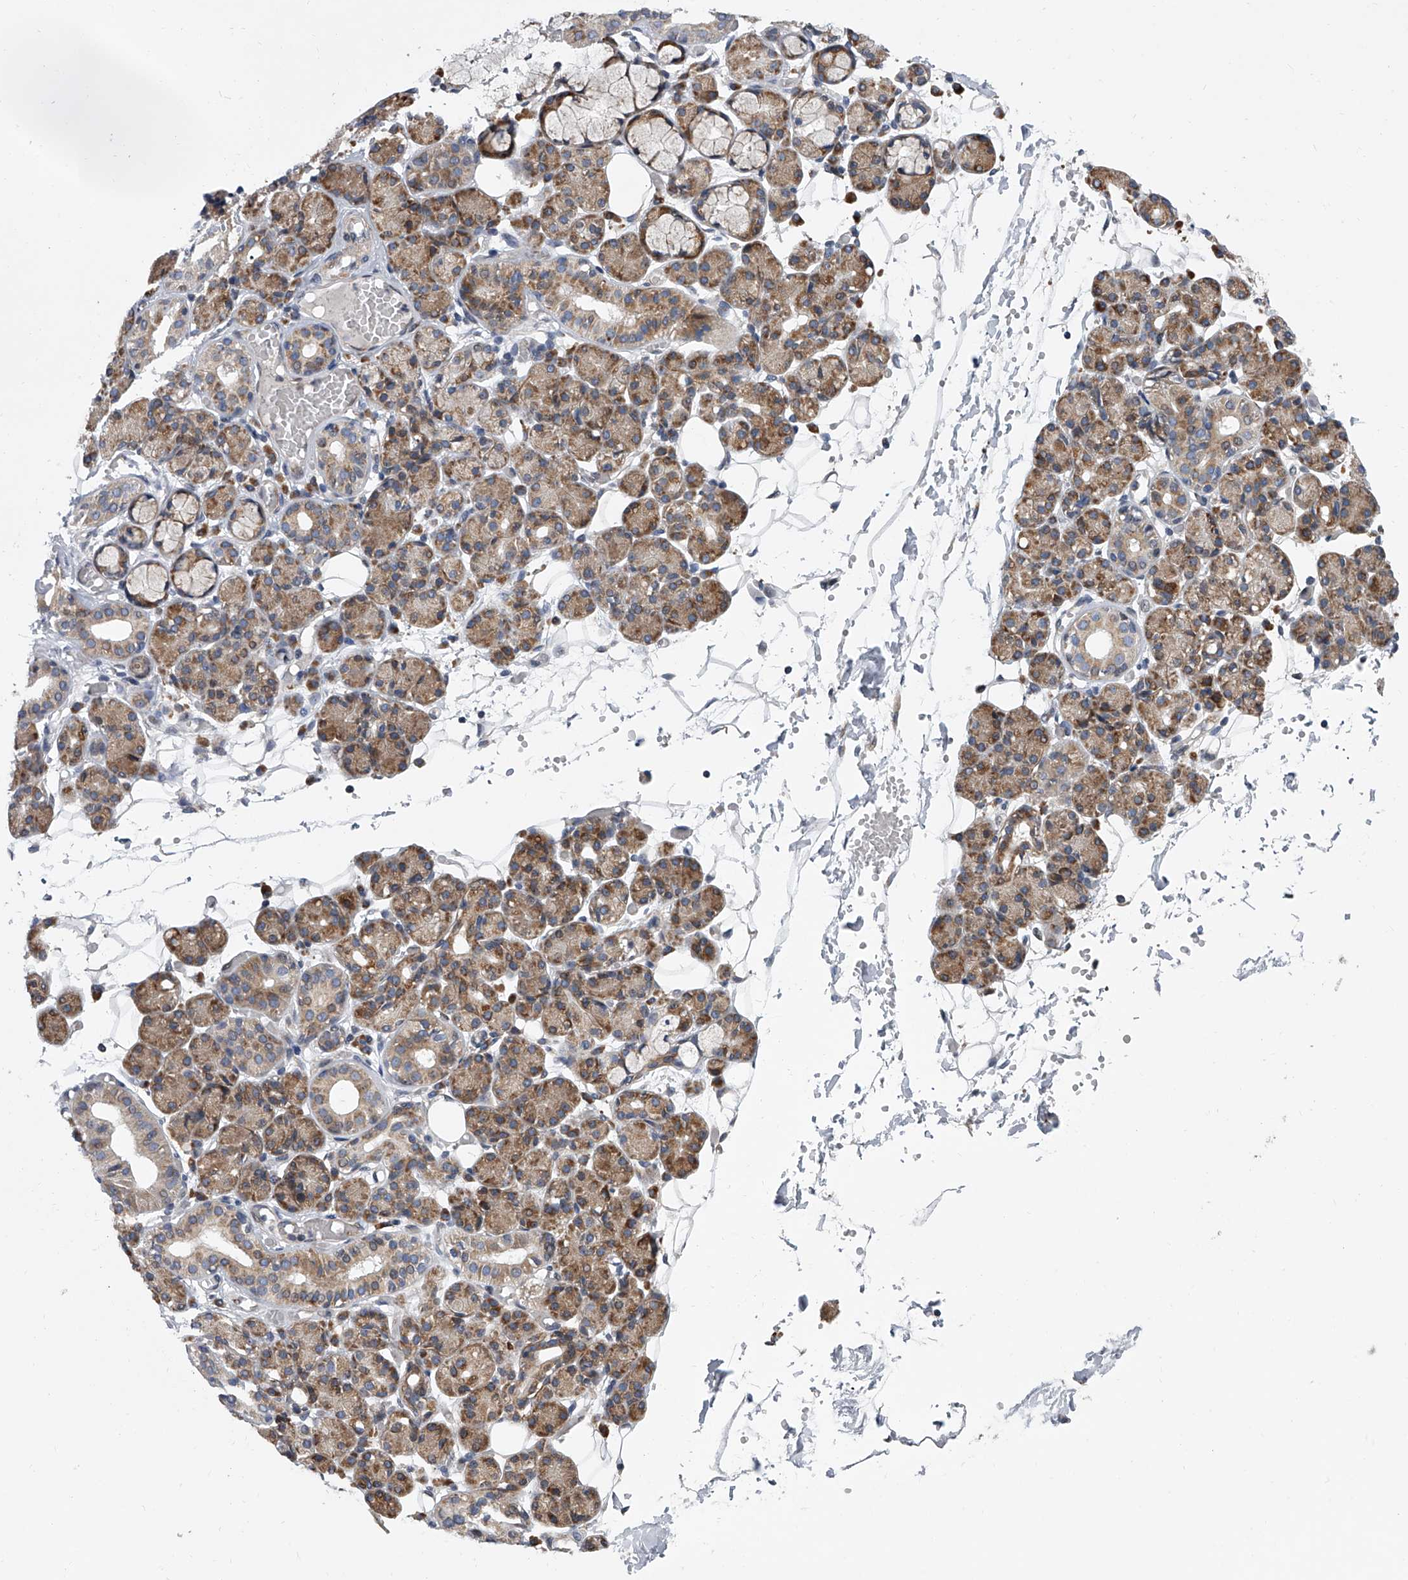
{"staining": {"intensity": "moderate", "quantity": "25%-75%", "location": "cytoplasmic/membranous"}, "tissue": "salivary gland", "cell_type": "Glandular cells", "image_type": "normal", "snomed": [{"axis": "morphology", "description": "Normal tissue, NOS"}, {"axis": "topography", "description": "Salivary gland"}], "caption": "Protein staining exhibits moderate cytoplasmic/membranous staining in about 25%-75% of glandular cells in normal salivary gland.", "gene": "DLGAP2", "patient": {"sex": "male", "age": 63}}